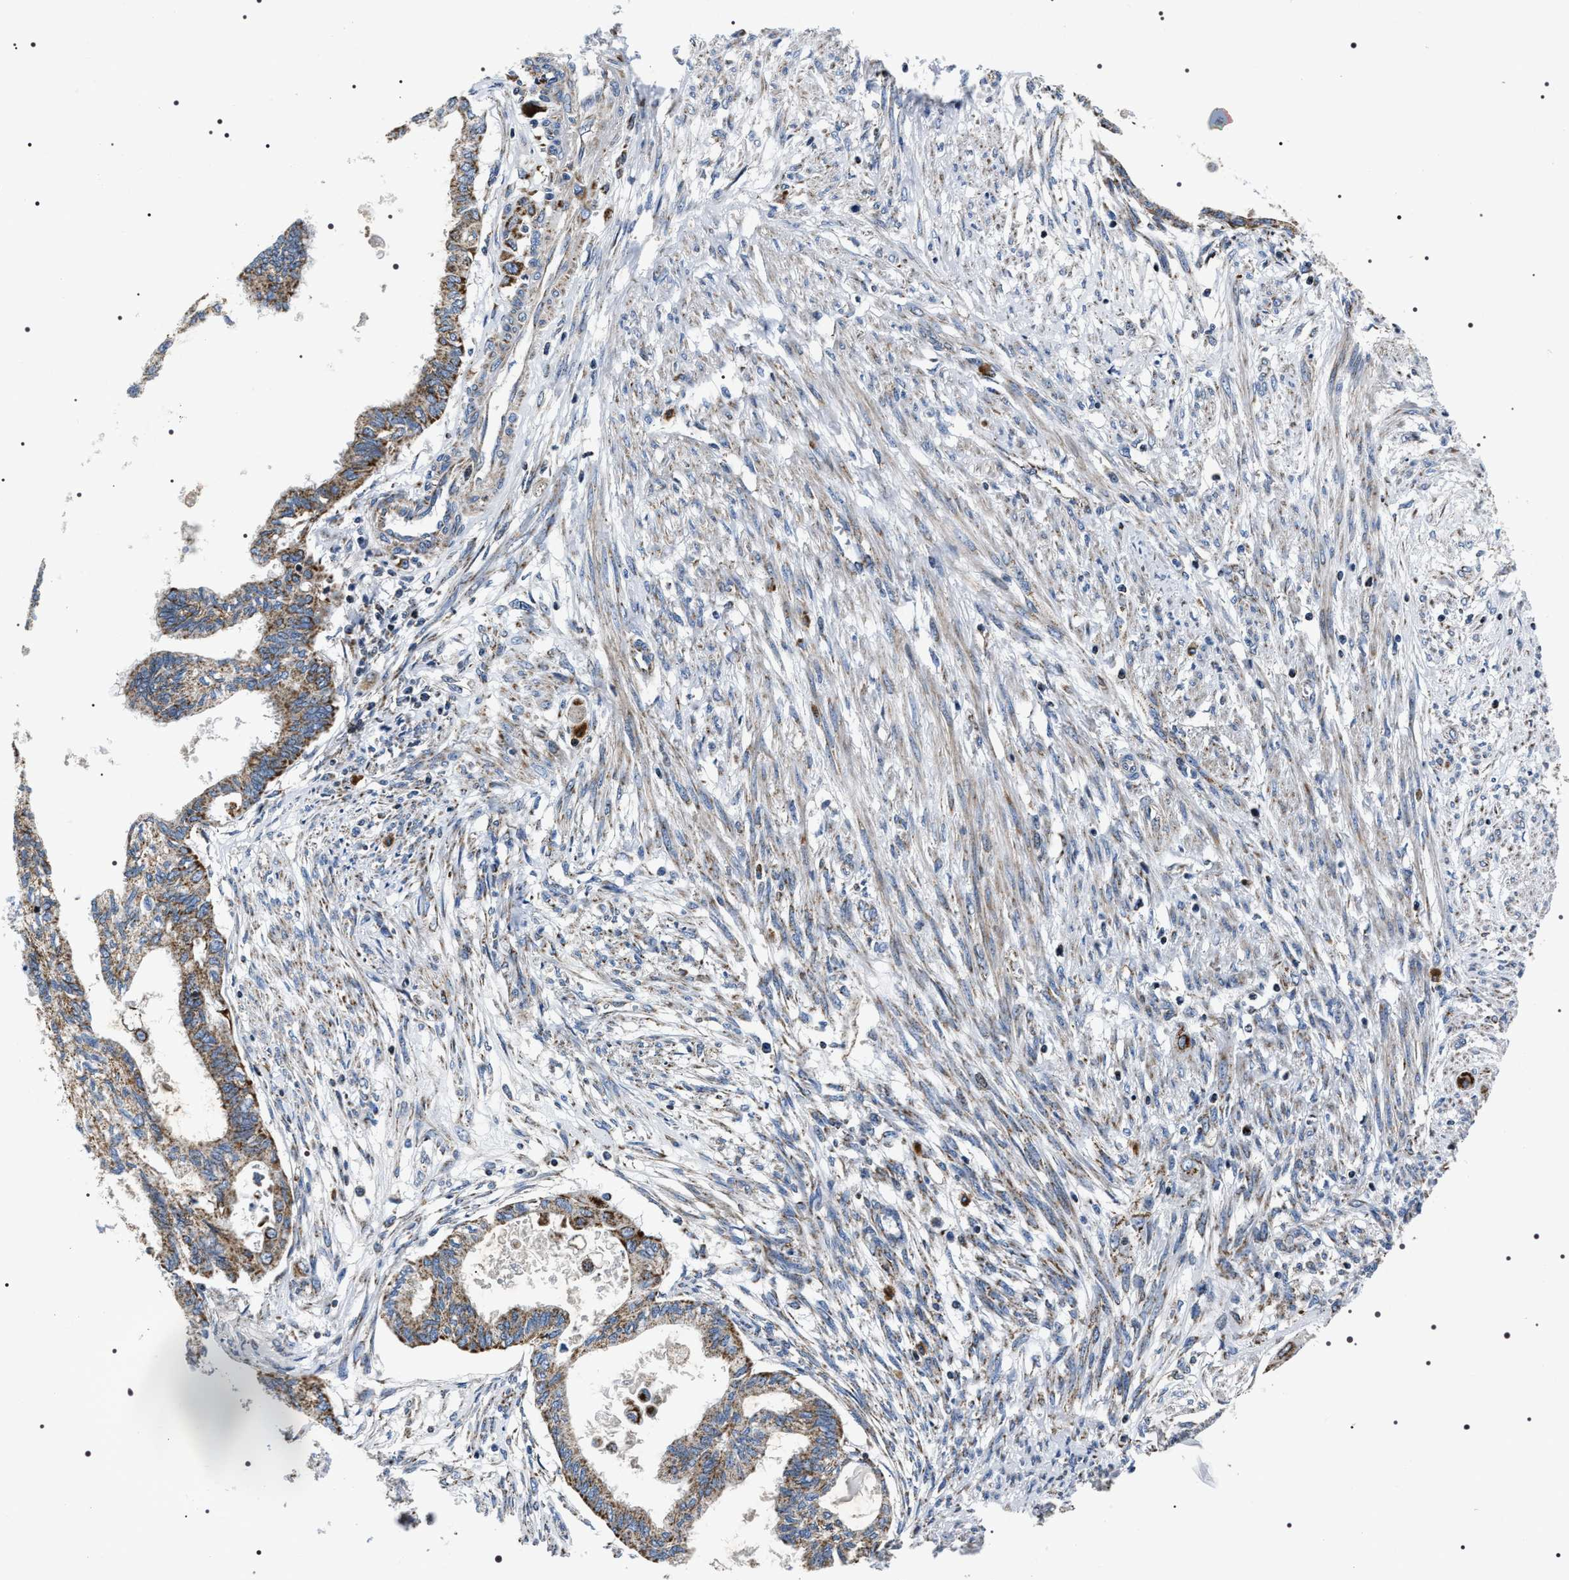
{"staining": {"intensity": "moderate", "quantity": ">75%", "location": "cytoplasmic/membranous"}, "tissue": "cervical cancer", "cell_type": "Tumor cells", "image_type": "cancer", "snomed": [{"axis": "morphology", "description": "Normal tissue, NOS"}, {"axis": "morphology", "description": "Adenocarcinoma, NOS"}, {"axis": "topography", "description": "Cervix"}, {"axis": "topography", "description": "Endometrium"}], "caption": "Adenocarcinoma (cervical) stained for a protein (brown) displays moderate cytoplasmic/membranous positive expression in approximately >75% of tumor cells.", "gene": "NTMT1", "patient": {"sex": "female", "age": 86}}